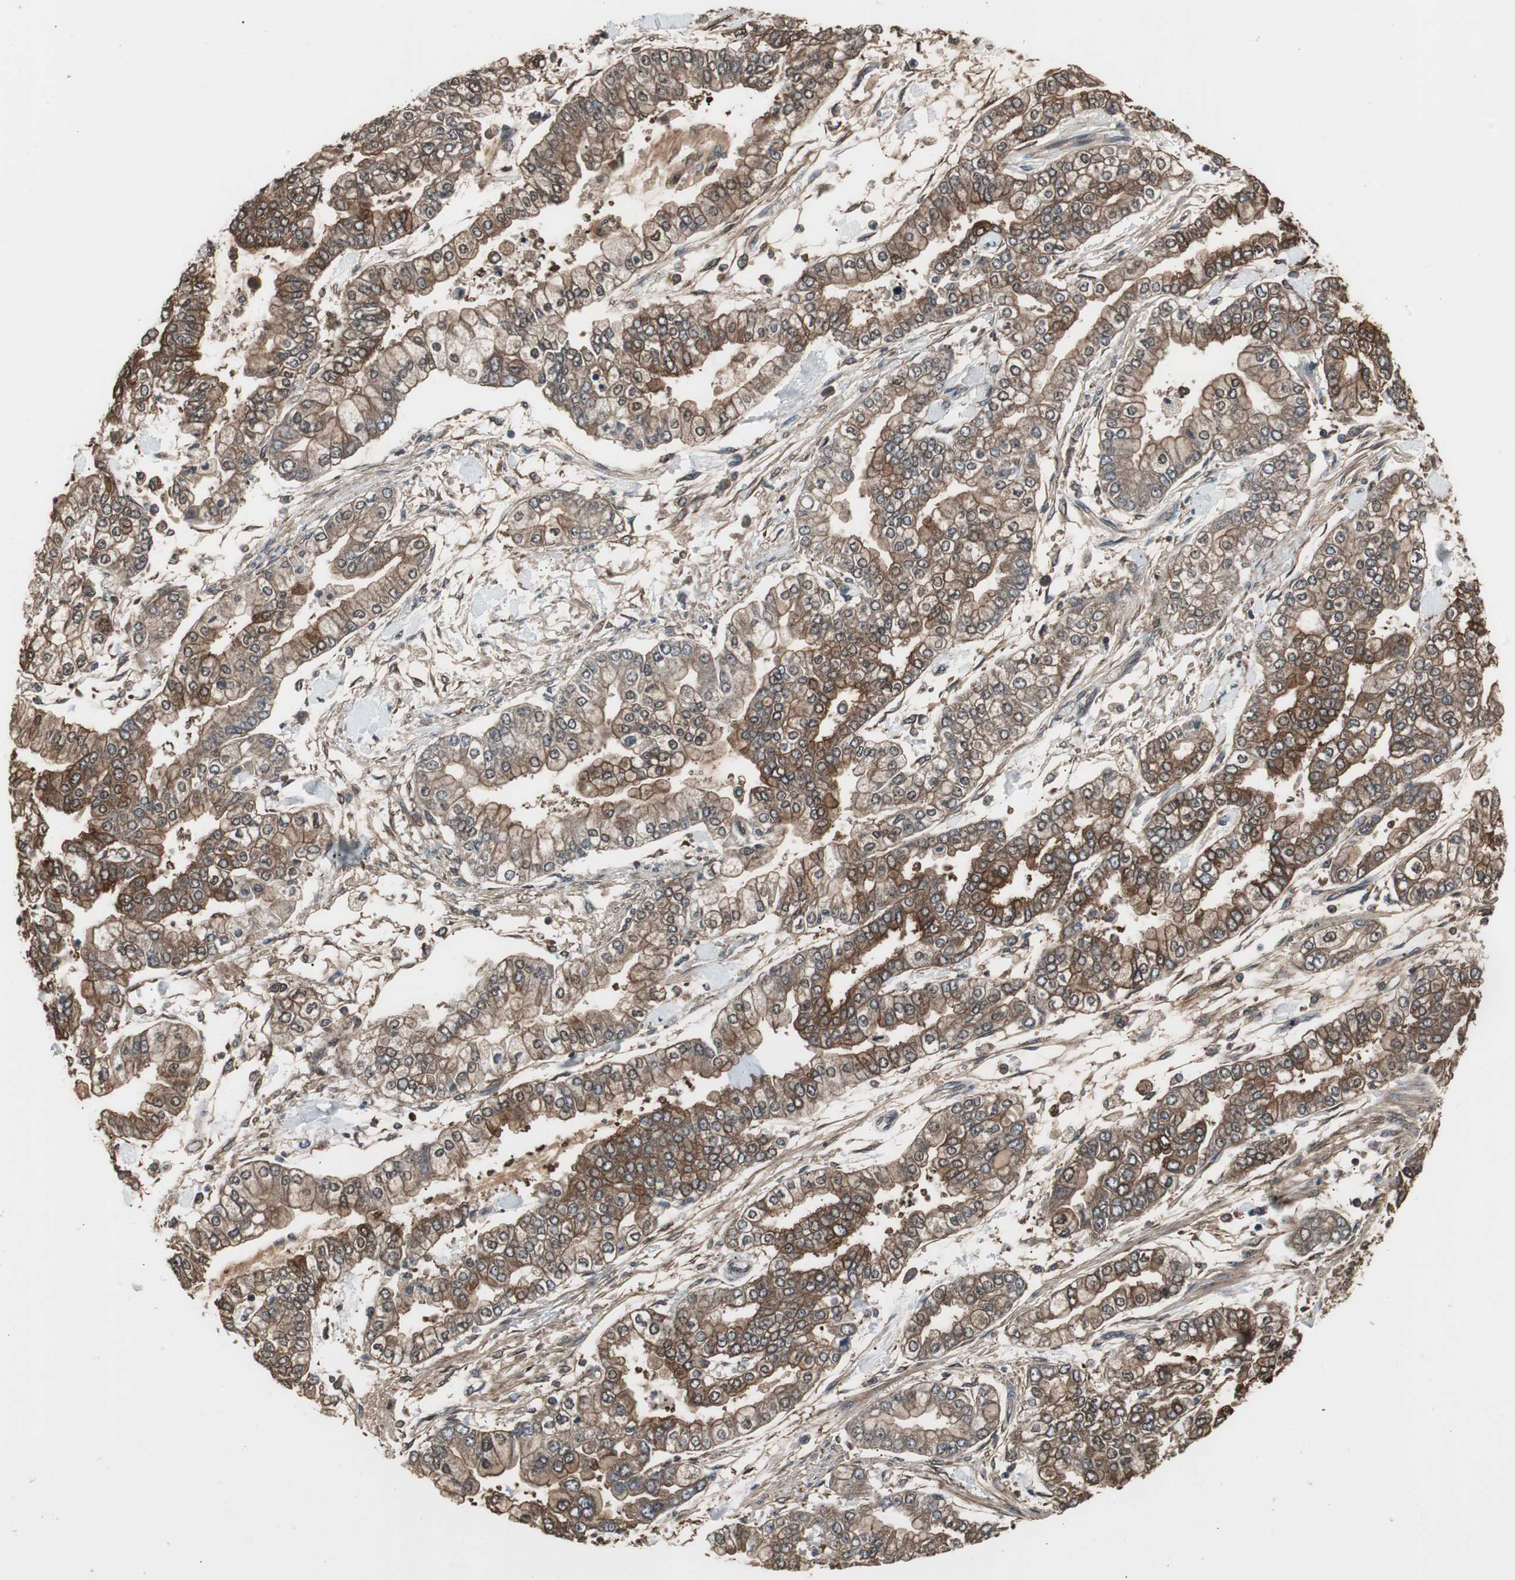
{"staining": {"intensity": "strong", "quantity": ">75%", "location": "cytoplasmic/membranous"}, "tissue": "stomach cancer", "cell_type": "Tumor cells", "image_type": "cancer", "snomed": [{"axis": "morphology", "description": "Normal tissue, NOS"}, {"axis": "morphology", "description": "Adenocarcinoma, NOS"}, {"axis": "topography", "description": "Stomach, upper"}, {"axis": "topography", "description": "Stomach"}], "caption": "Stomach adenocarcinoma stained with DAB immunohistochemistry (IHC) reveals high levels of strong cytoplasmic/membranous expression in approximately >75% of tumor cells.", "gene": "CAPNS1", "patient": {"sex": "male", "age": 76}}